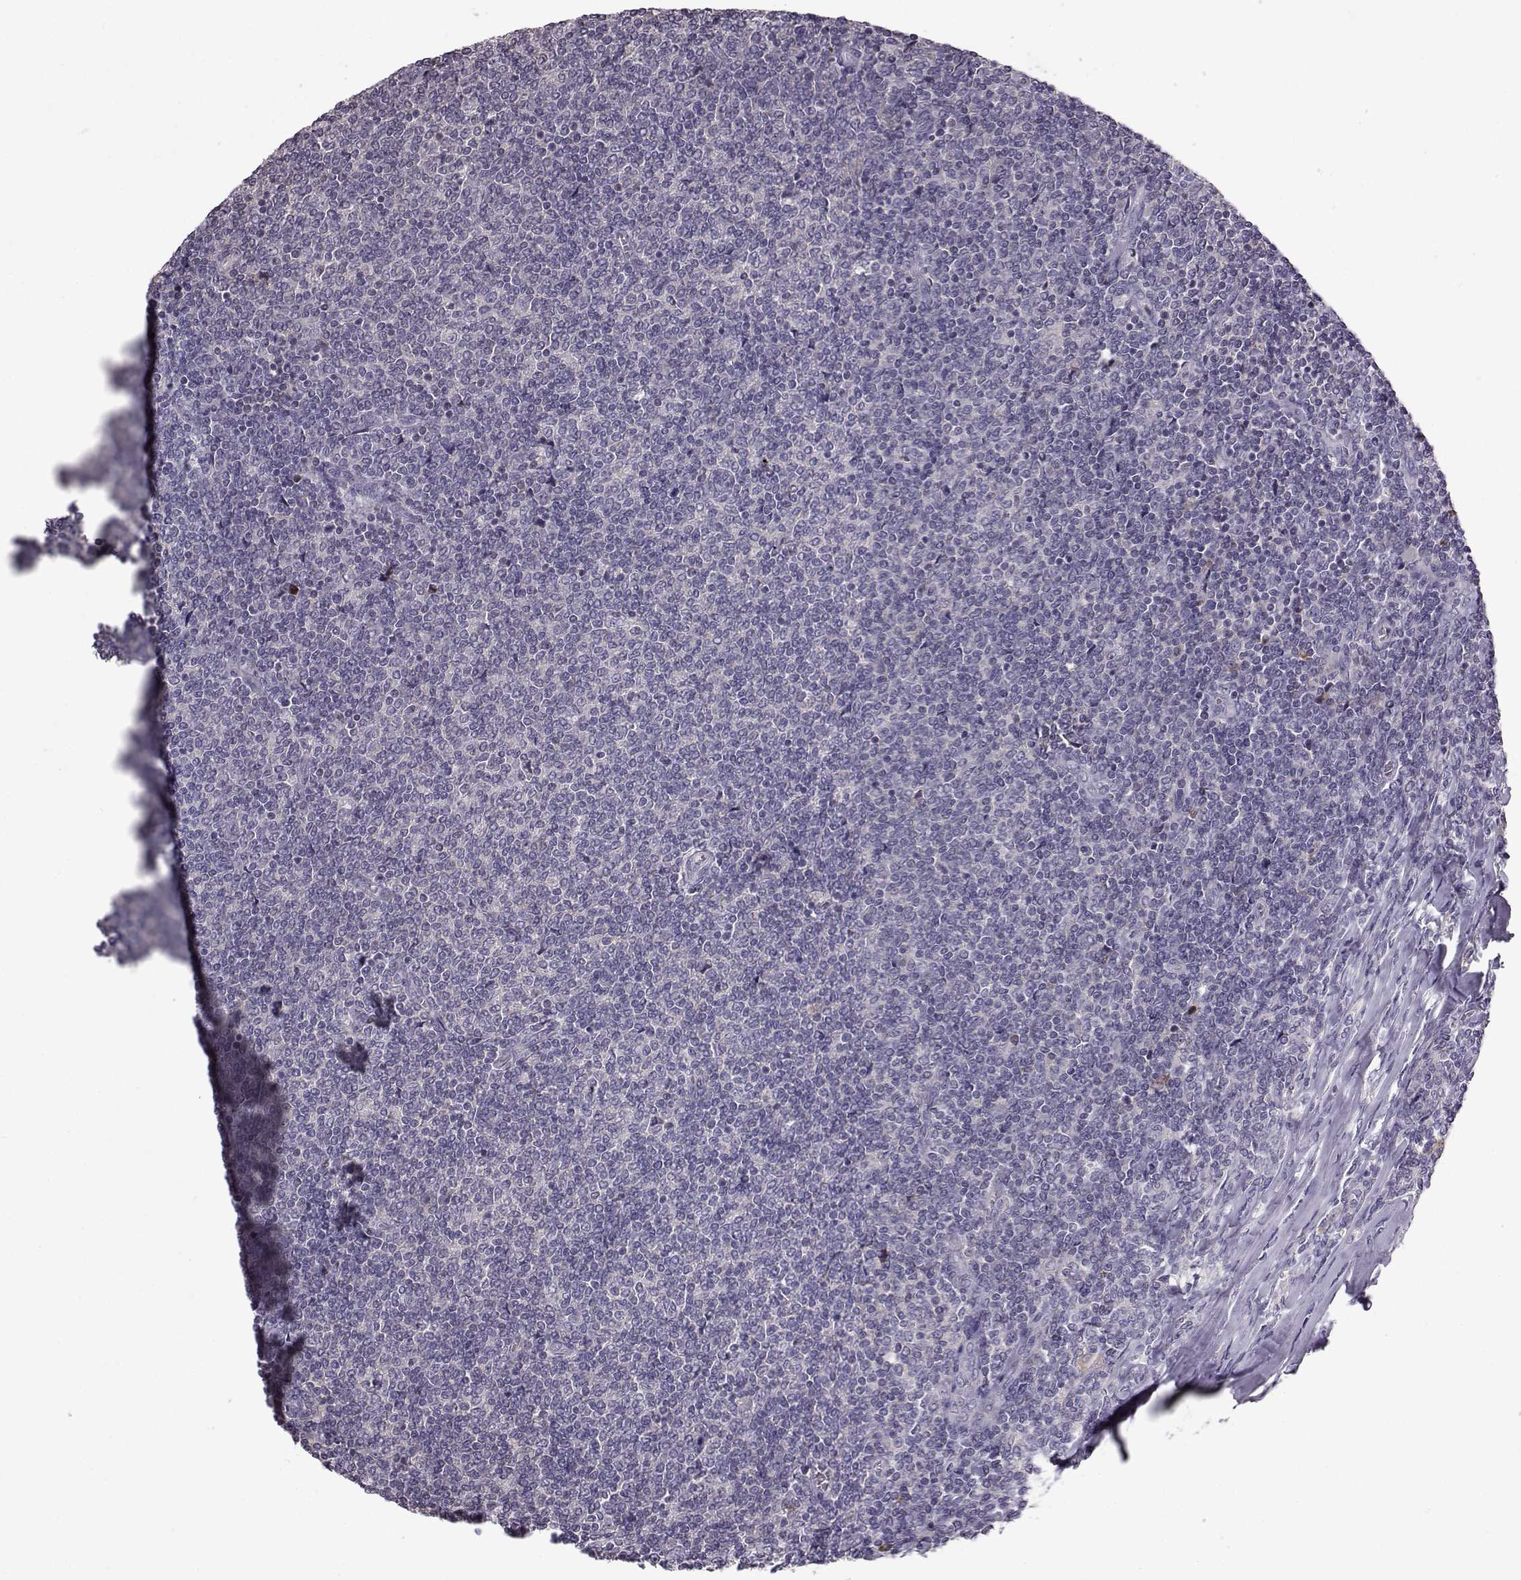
{"staining": {"intensity": "negative", "quantity": "none", "location": "none"}, "tissue": "lymphoma", "cell_type": "Tumor cells", "image_type": "cancer", "snomed": [{"axis": "morphology", "description": "Malignant lymphoma, non-Hodgkin's type, Low grade"}, {"axis": "topography", "description": "Lymph node"}], "caption": "An image of malignant lymphoma, non-Hodgkin's type (low-grade) stained for a protein demonstrates no brown staining in tumor cells.", "gene": "ADGRG2", "patient": {"sex": "male", "age": 52}}